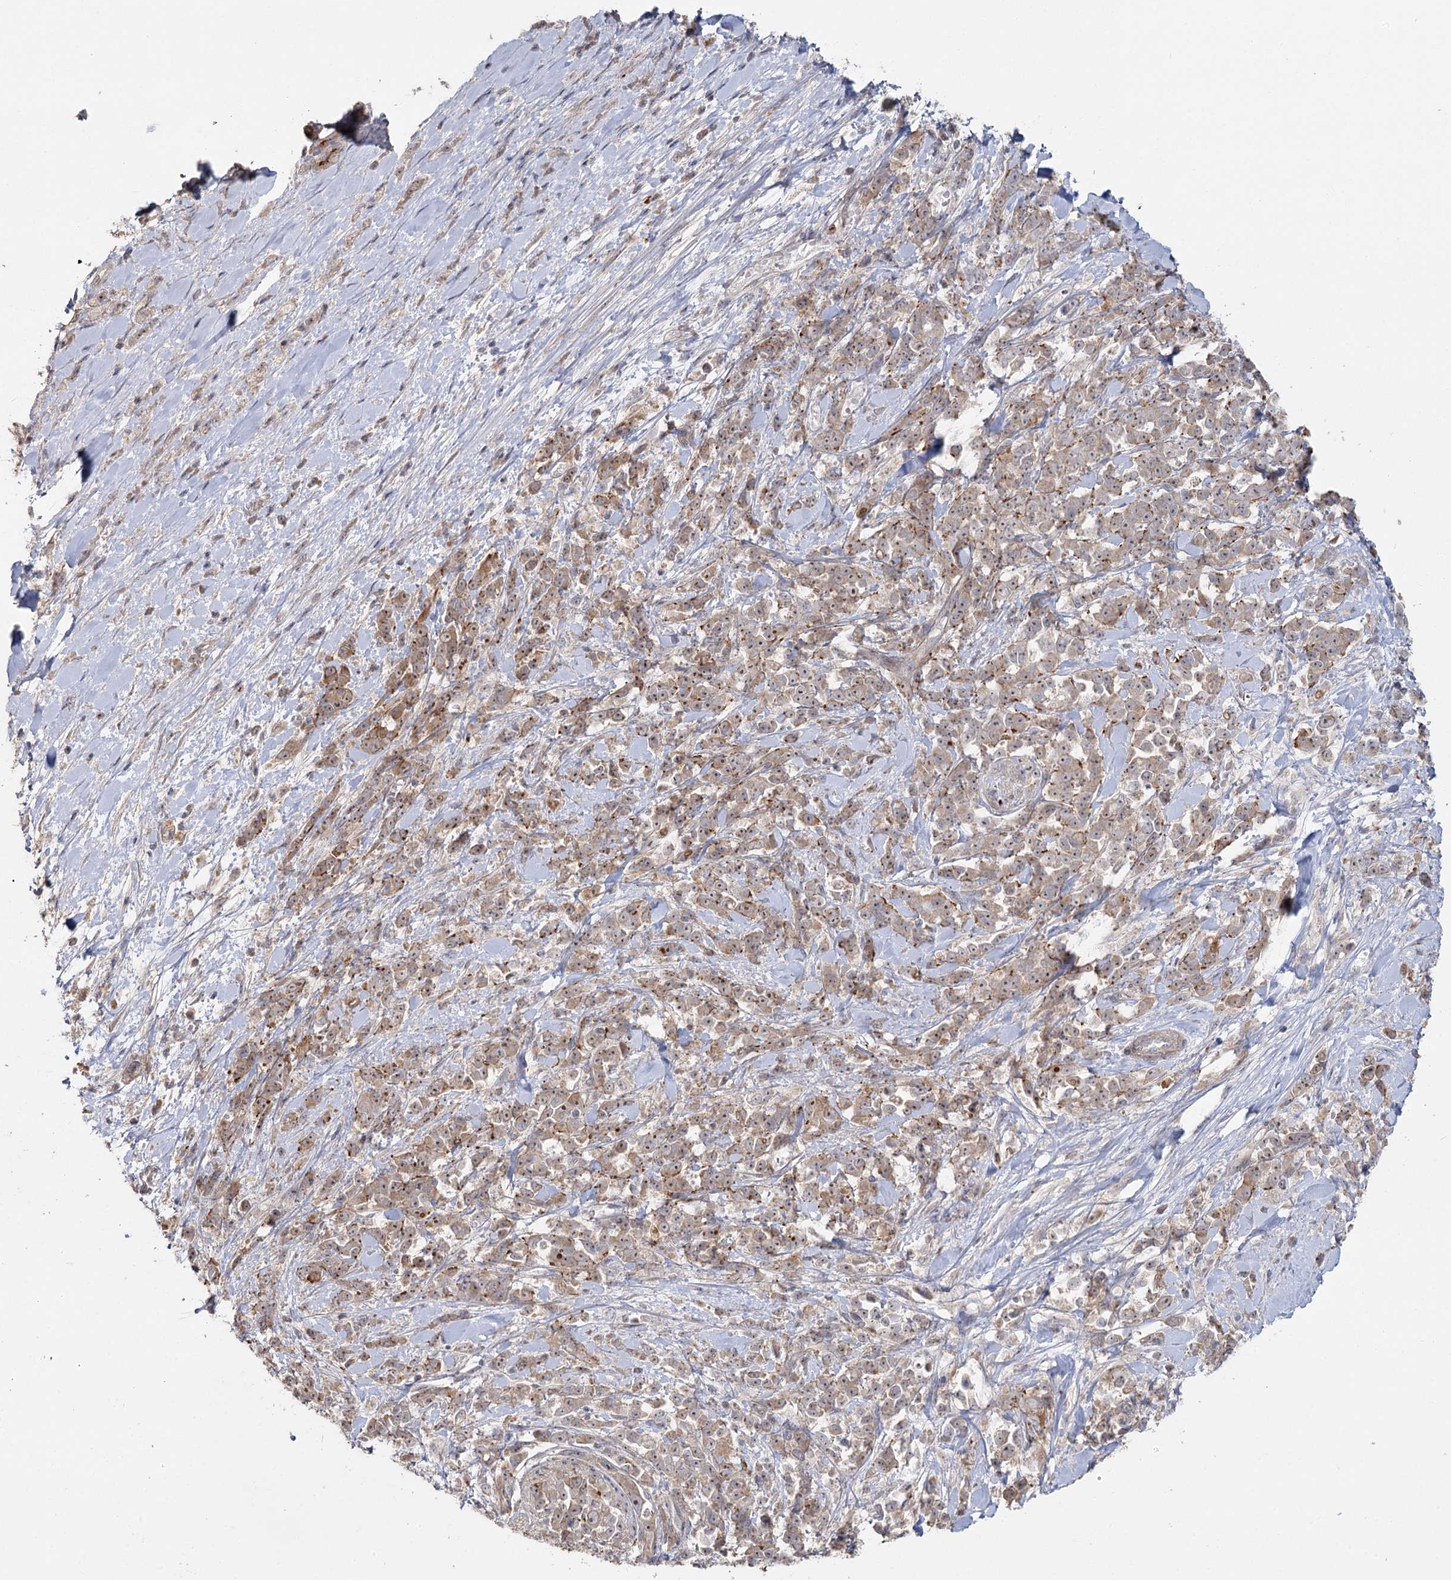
{"staining": {"intensity": "weak", "quantity": ">75%", "location": "cytoplasmic/membranous,nuclear"}, "tissue": "pancreatic cancer", "cell_type": "Tumor cells", "image_type": "cancer", "snomed": [{"axis": "morphology", "description": "Normal tissue, NOS"}, {"axis": "morphology", "description": "Adenocarcinoma, NOS"}, {"axis": "topography", "description": "Pancreas"}], "caption": "IHC micrograph of pancreatic adenocarcinoma stained for a protein (brown), which demonstrates low levels of weak cytoplasmic/membranous and nuclear staining in about >75% of tumor cells.", "gene": "ANGPTL5", "patient": {"sex": "female", "age": 64}}